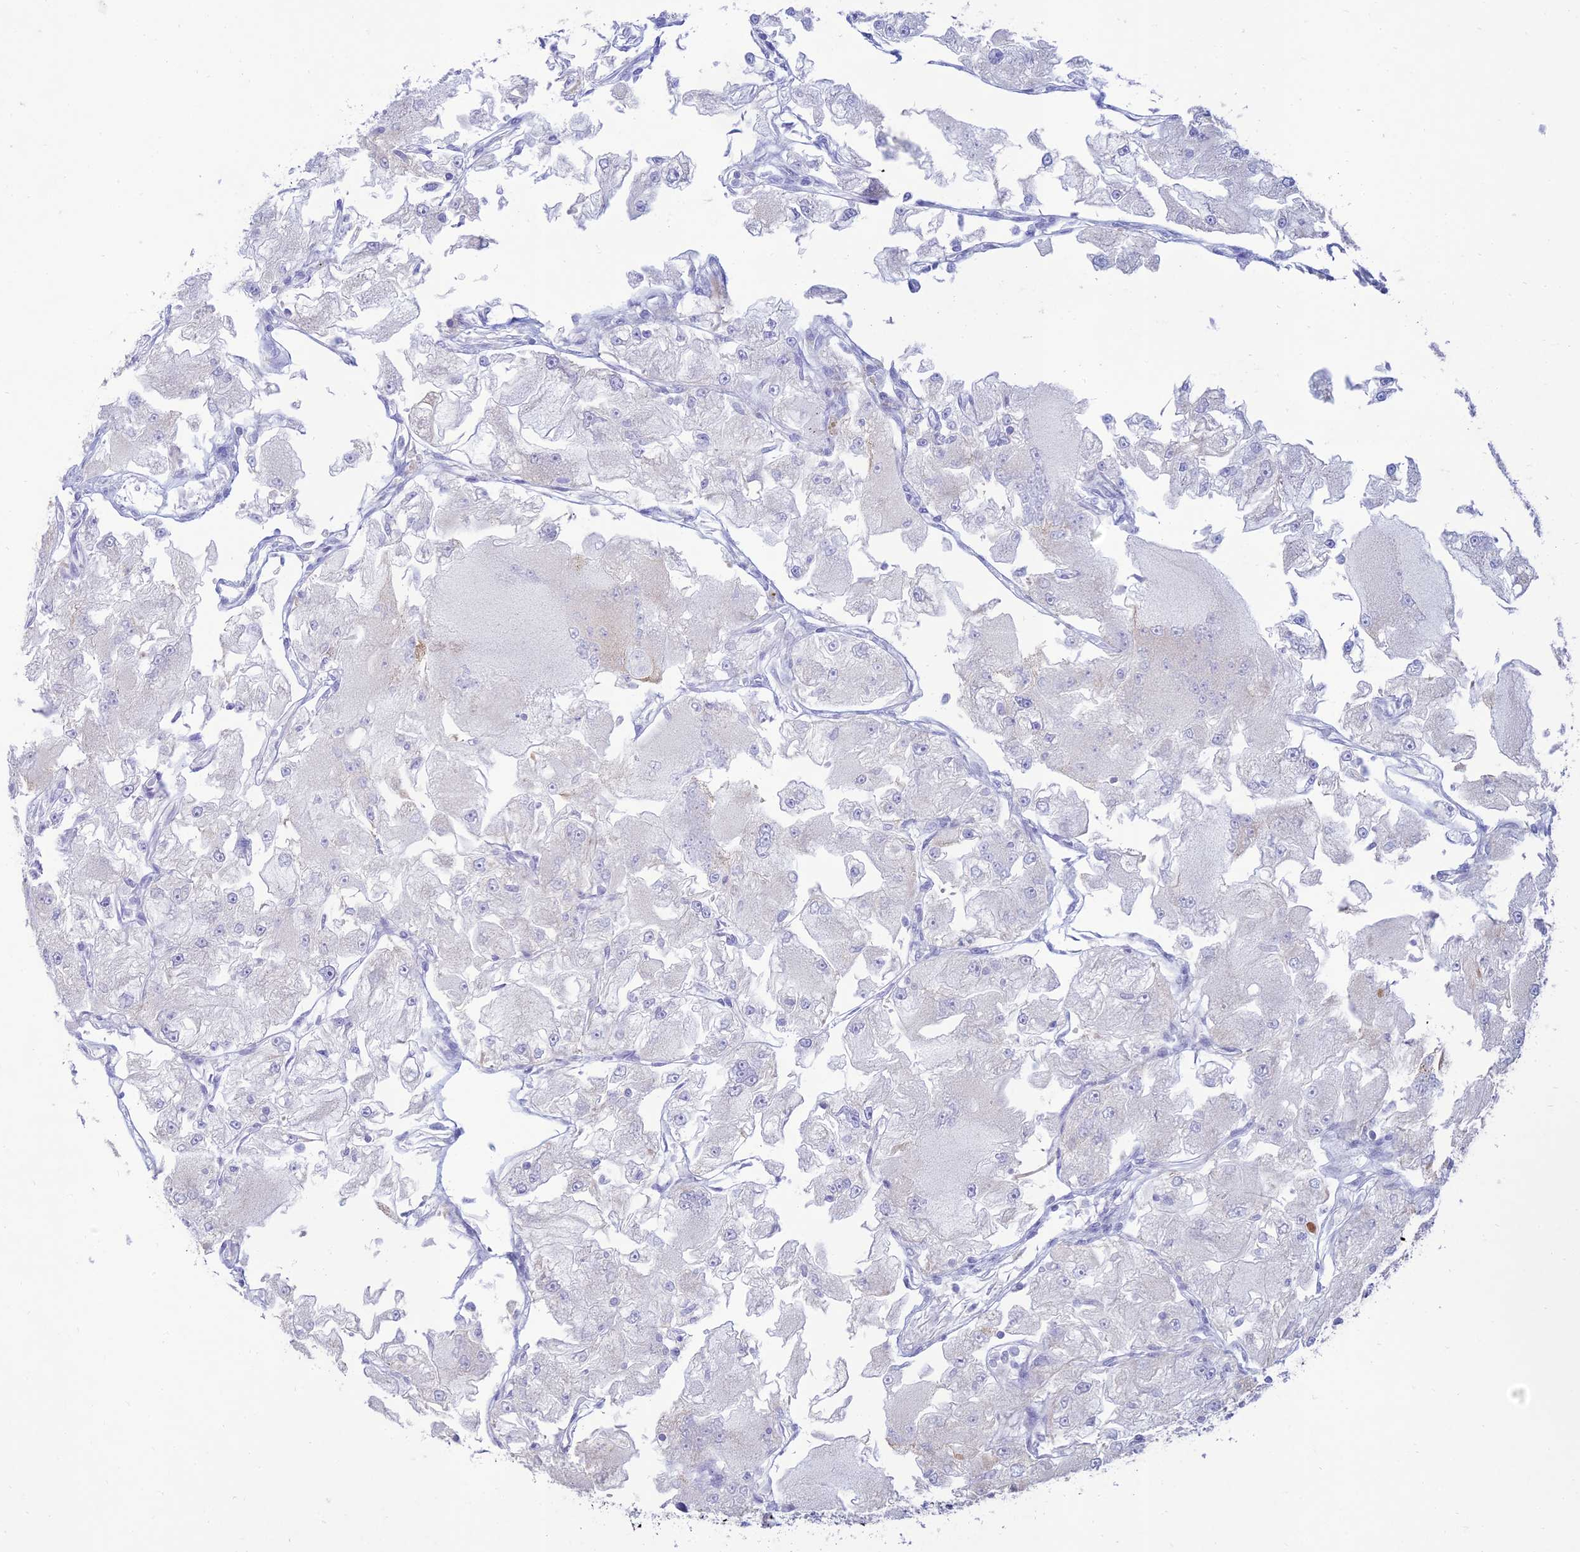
{"staining": {"intensity": "negative", "quantity": "none", "location": "none"}, "tissue": "renal cancer", "cell_type": "Tumor cells", "image_type": "cancer", "snomed": [{"axis": "morphology", "description": "Adenocarcinoma, NOS"}, {"axis": "topography", "description": "Kidney"}], "caption": "There is no significant positivity in tumor cells of adenocarcinoma (renal).", "gene": "MAL2", "patient": {"sex": "female", "age": 72}}